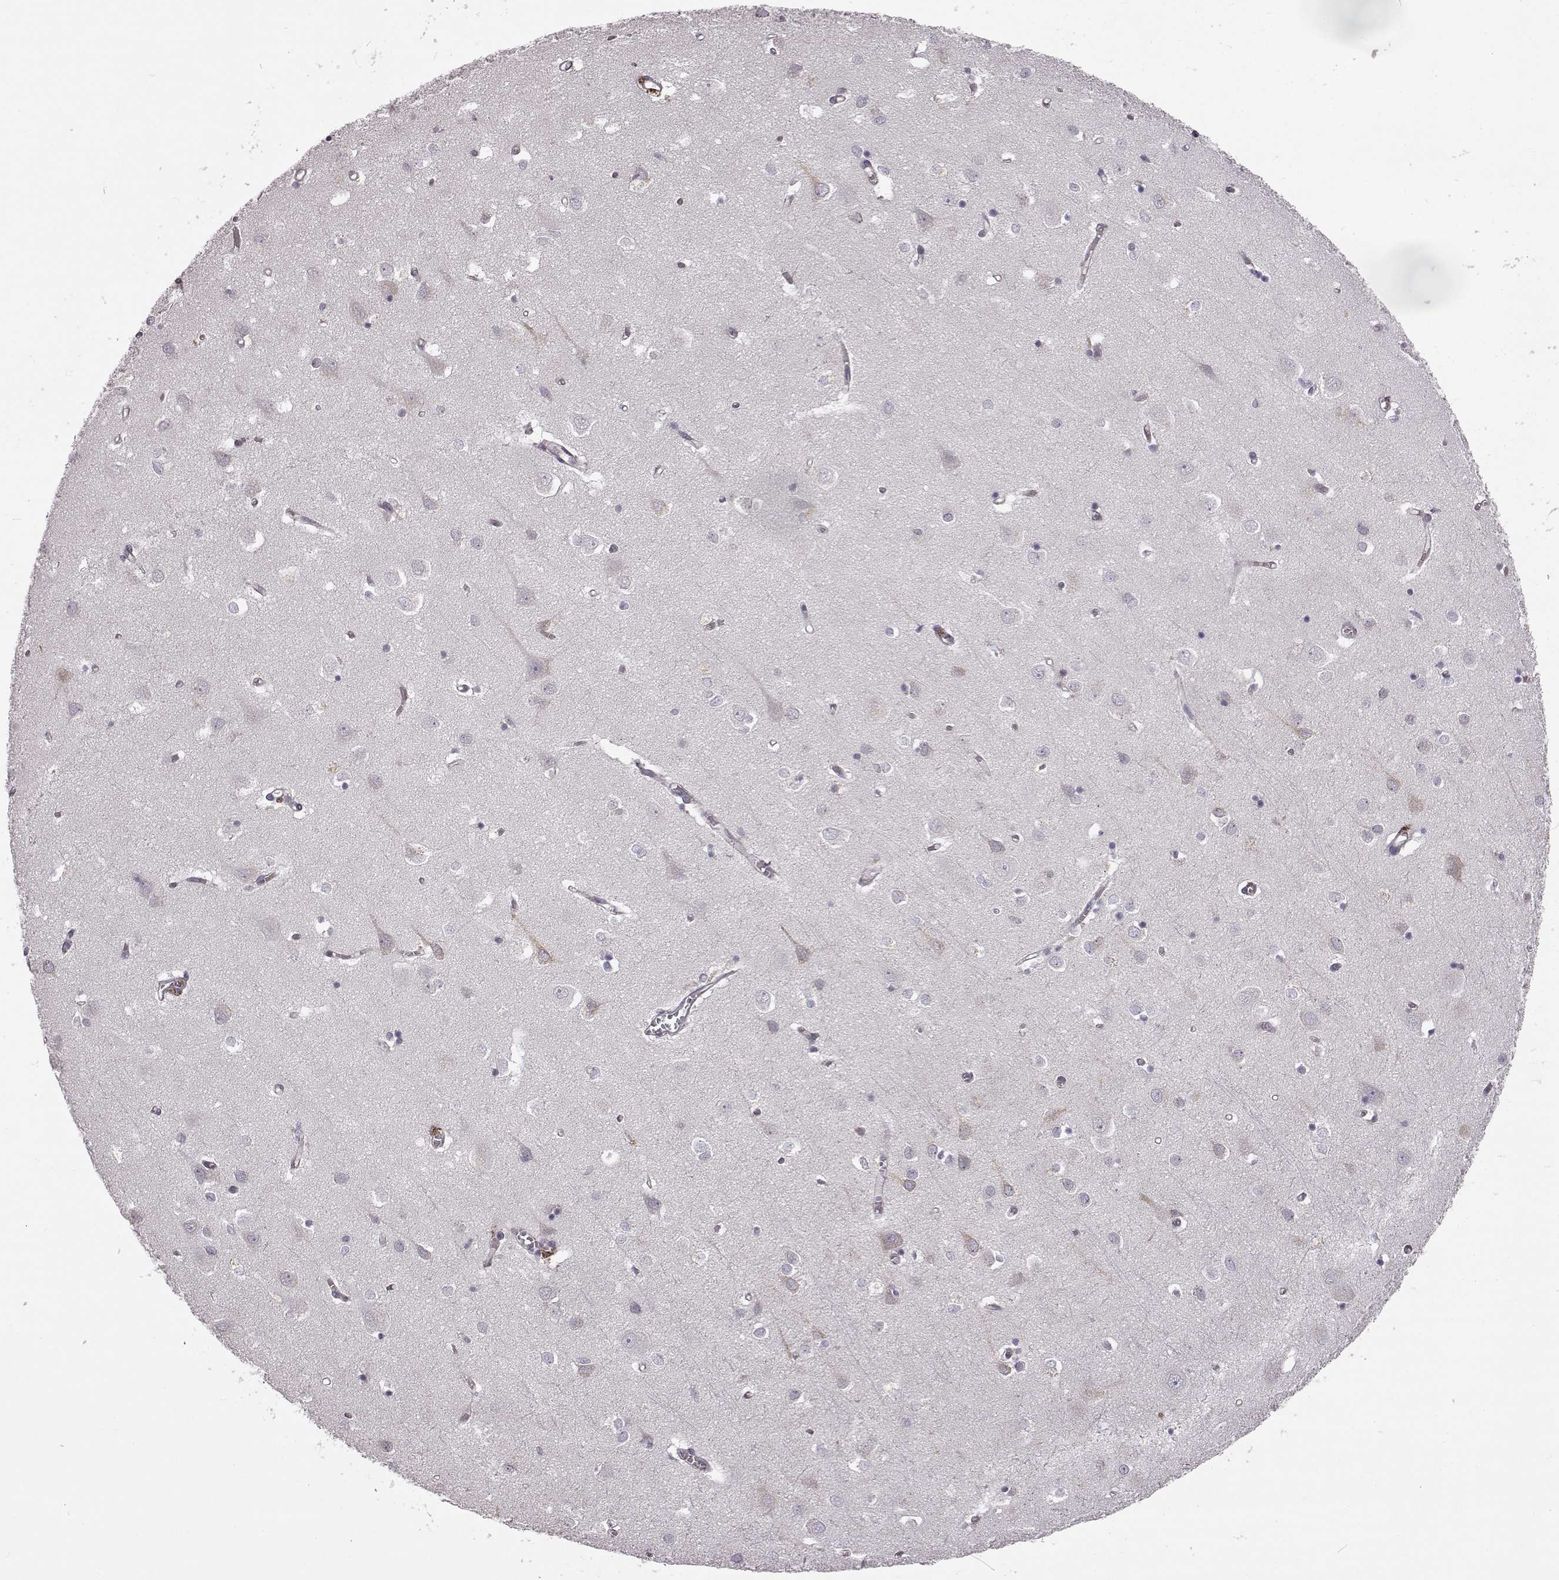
{"staining": {"intensity": "negative", "quantity": "none", "location": "none"}, "tissue": "cerebral cortex", "cell_type": "Endothelial cells", "image_type": "normal", "snomed": [{"axis": "morphology", "description": "Normal tissue, NOS"}, {"axis": "topography", "description": "Cerebral cortex"}], "caption": "Immunohistochemical staining of normal cerebral cortex demonstrates no significant expression in endothelial cells. (Stains: DAB IHC with hematoxylin counter stain, Microscopy: brightfield microscopy at high magnification).", "gene": "B3GNT6", "patient": {"sex": "male", "age": 70}}